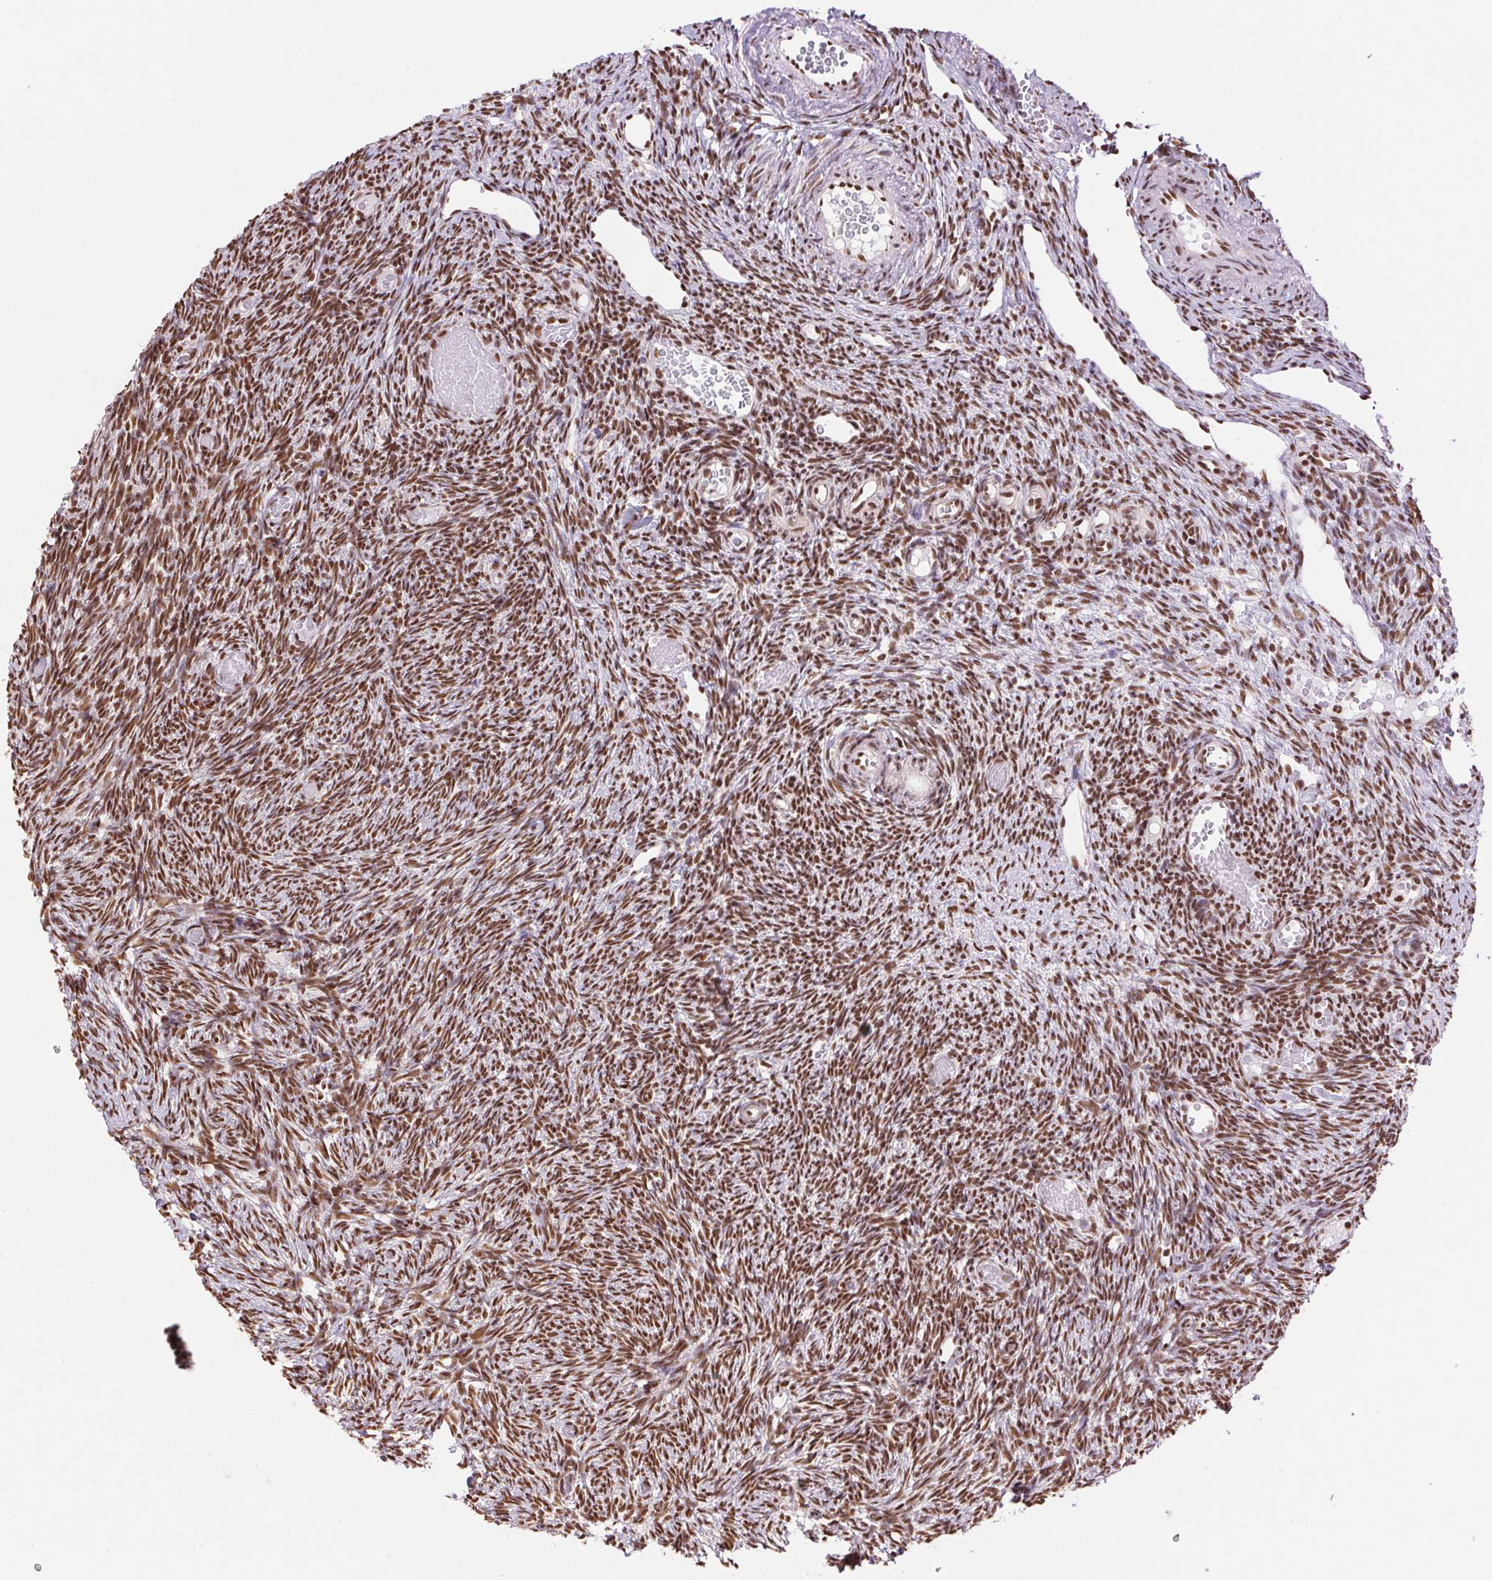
{"staining": {"intensity": "strong", "quantity": ">75%", "location": "nuclear"}, "tissue": "ovary", "cell_type": "Follicle cells", "image_type": "normal", "snomed": [{"axis": "morphology", "description": "Normal tissue, NOS"}, {"axis": "topography", "description": "Ovary"}], "caption": "Normal ovary exhibits strong nuclear expression in about >75% of follicle cells (Stains: DAB (3,3'-diaminobenzidine) in brown, nuclei in blue, Microscopy: brightfield microscopy at high magnification)..", "gene": "ZNF207", "patient": {"sex": "female", "age": 39}}